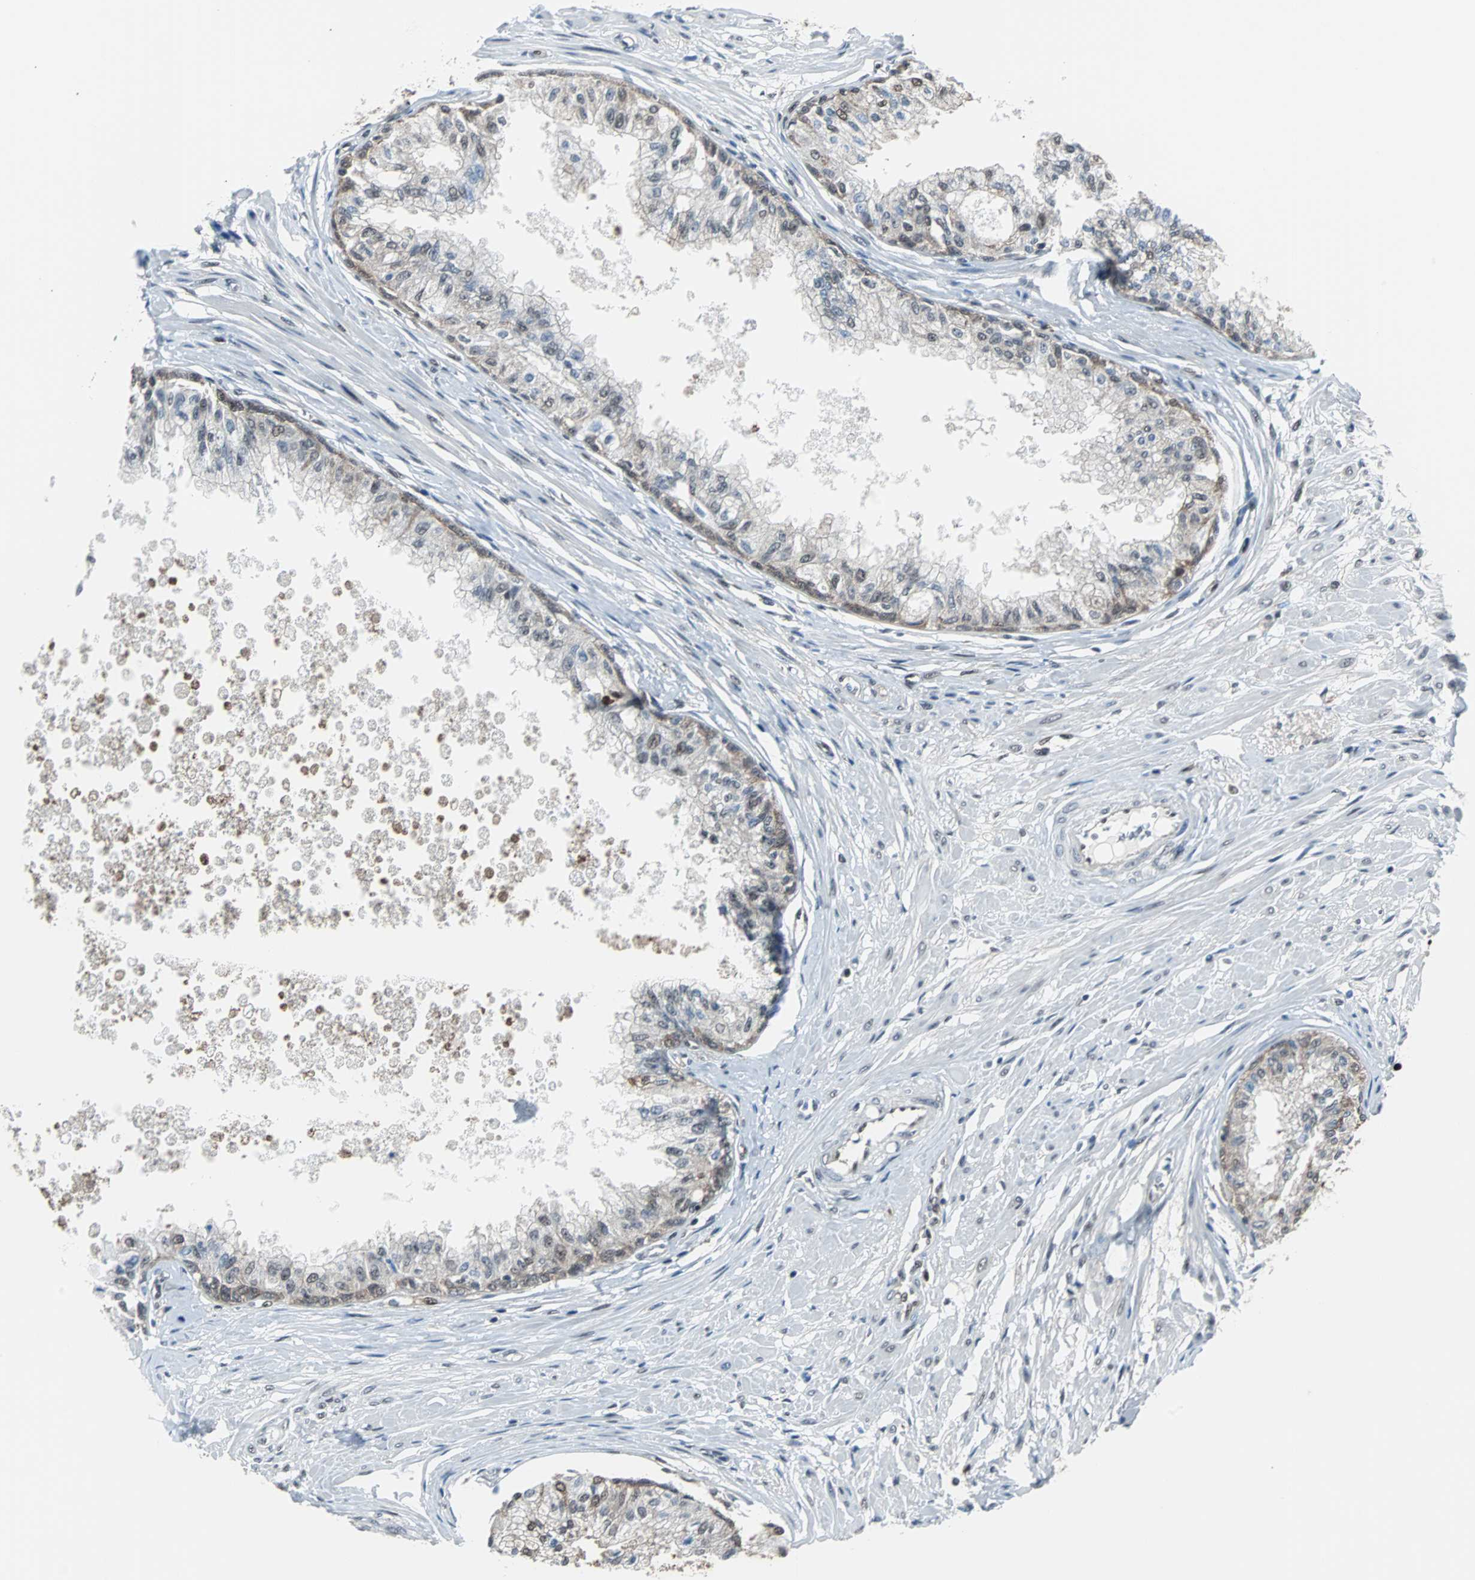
{"staining": {"intensity": "moderate", "quantity": ">75%", "location": "cytoplasmic/membranous,nuclear"}, "tissue": "prostate", "cell_type": "Glandular cells", "image_type": "normal", "snomed": [{"axis": "morphology", "description": "Normal tissue, NOS"}, {"axis": "topography", "description": "Prostate"}, {"axis": "topography", "description": "Seminal veicle"}], "caption": "Immunohistochemical staining of normal human prostate reveals moderate cytoplasmic/membranous,nuclear protein staining in about >75% of glandular cells. Nuclei are stained in blue.", "gene": "VCP", "patient": {"sex": "male", "age": 60}}